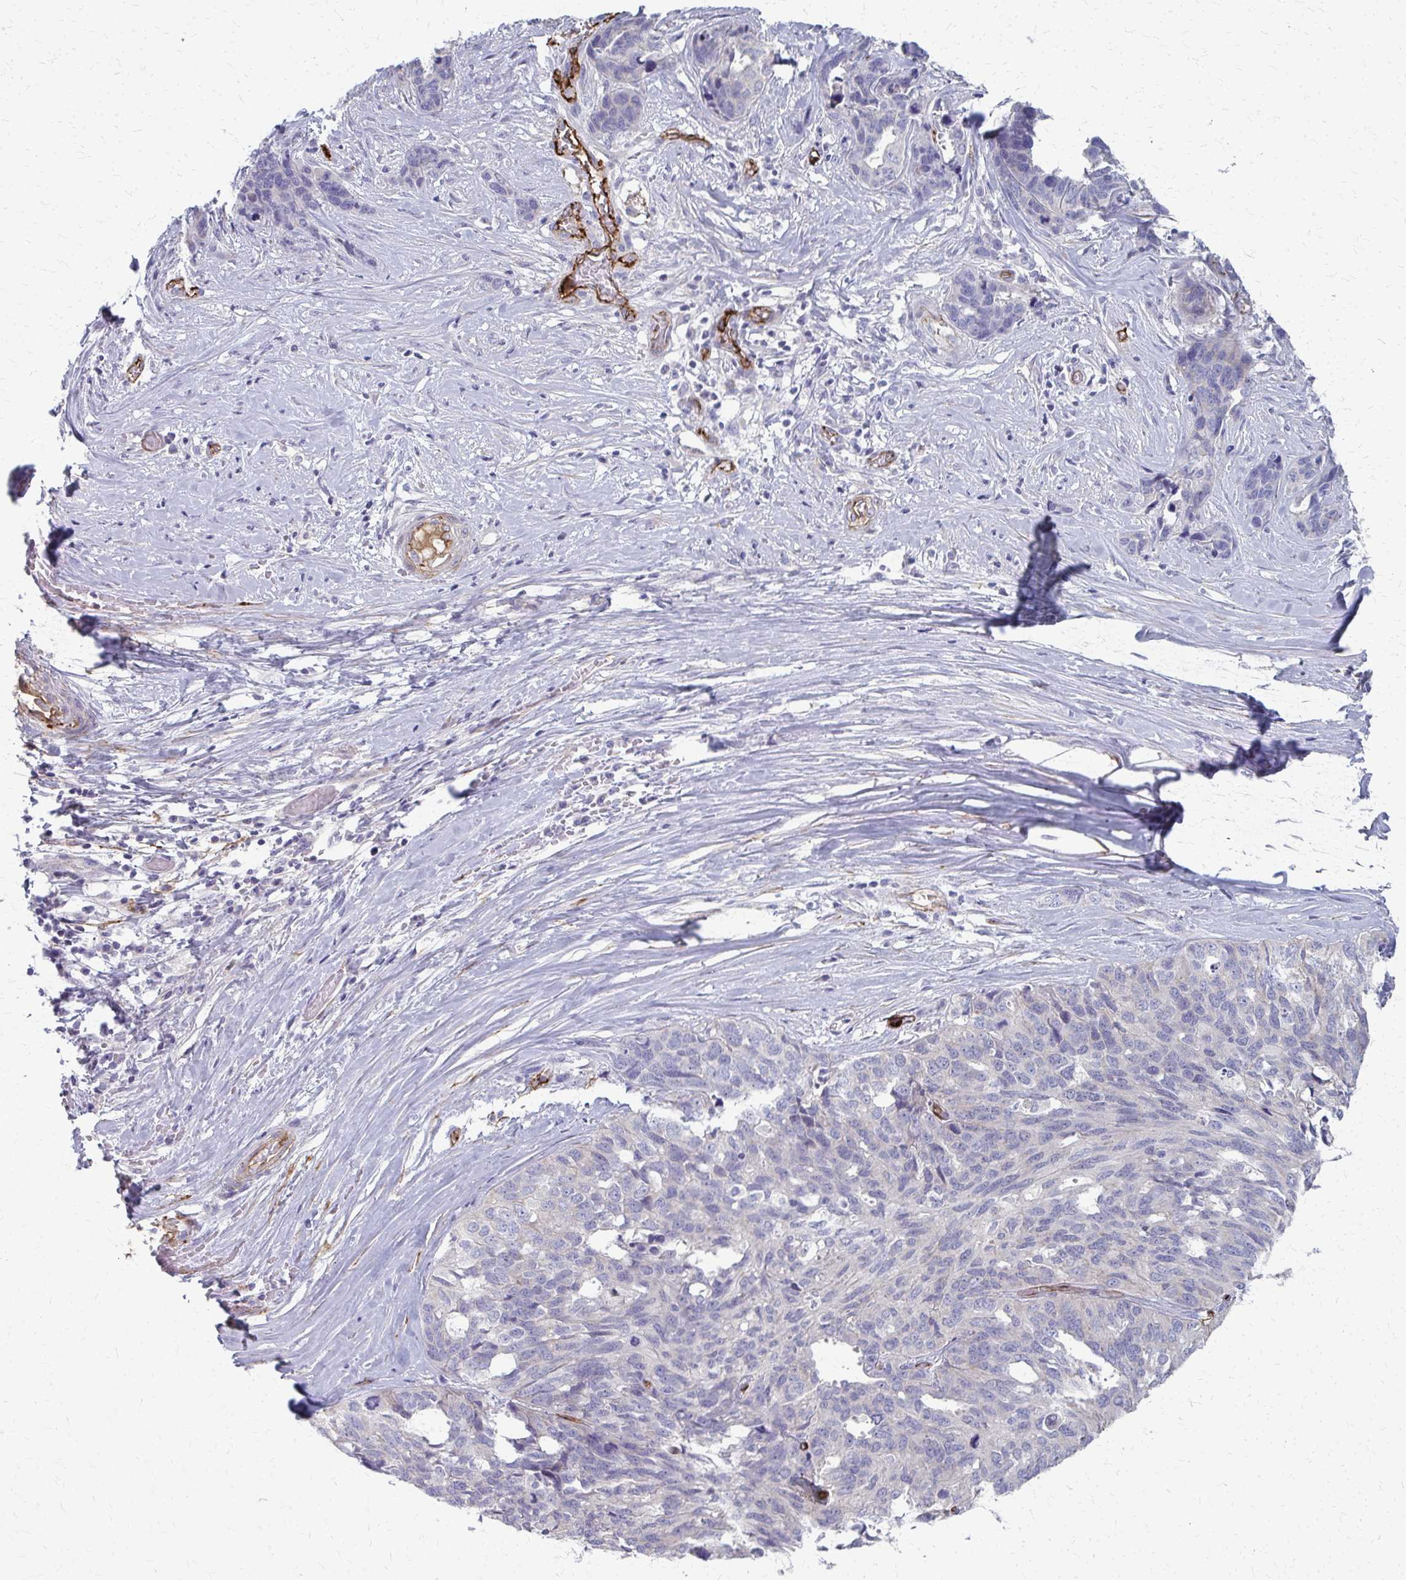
{"staining": {"intensity": "negative", "quantity": "none", "location": "none"}, "tissue": "ovarian cancer", "cell_type": "Tumor cells", "image_type": "cancer", "snomed": [{"axis": "morphology", "description": "Cystadenocarcinoma, serous, NOS"}, {"axis": "topography", "description": "Ovary"}], "caption": "IHC of human serous cystadenocarcinoma (ovarian) displays no staining in tumor cells.", "gene": "ADIPOQ", "patient": {"sex": "female", "age": 64}}